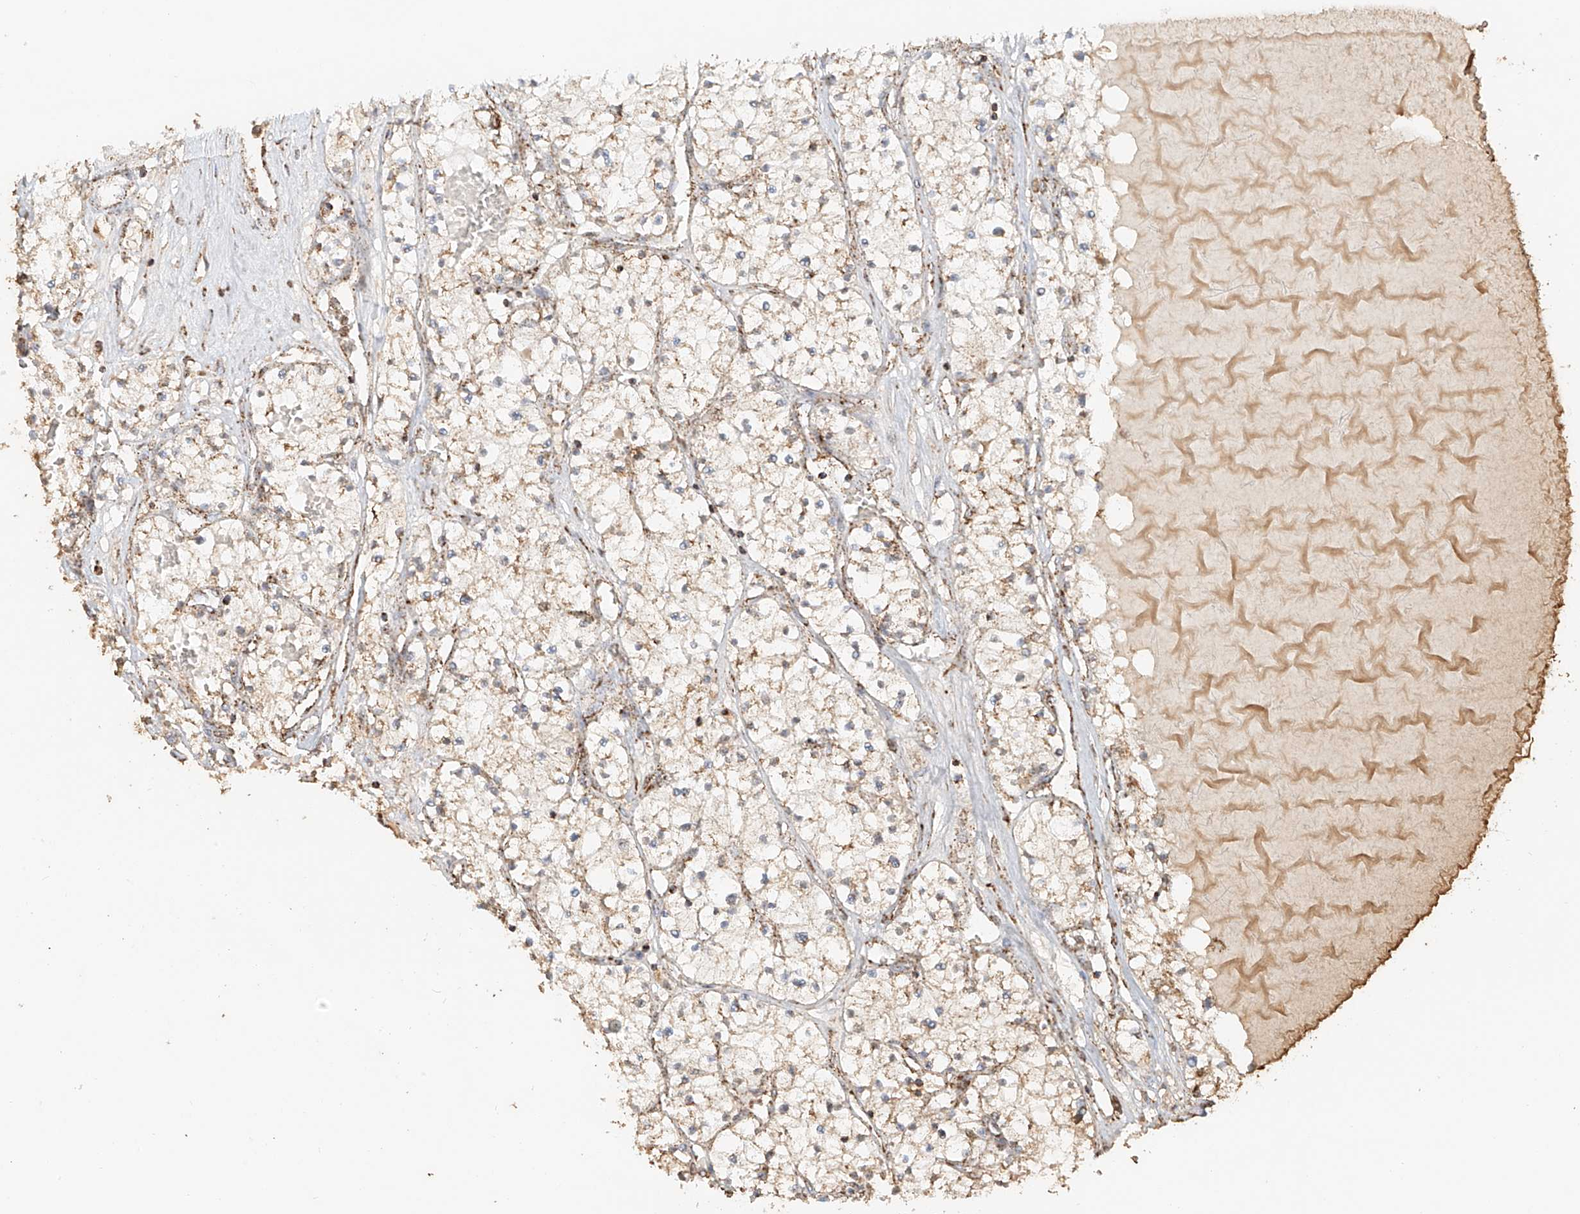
{"staining": {"intensity": "moderate", "quantity": "25%-75%", "location": "cytoplasmic/membranous"}, "tissue": "renal cancer", "cell_type": "Tumor cells", "image_type": "cancer", "snomed": [{"axis": "morphology", "description": "Normal tissue, NOS"}, {"axis": "morphology", "description": "Adenocarcinoma, NOS"}, {"axis": "topography", "description": "Kidney"}], "caption": "Tumor cells exhibit moderate cytoplasmic/membranous staining in approximately 25%-75% of cells in renal cancer (adenocarcinoma).", "gene": "MIPEP", "patient": {"sex": "male", "age": 68}}